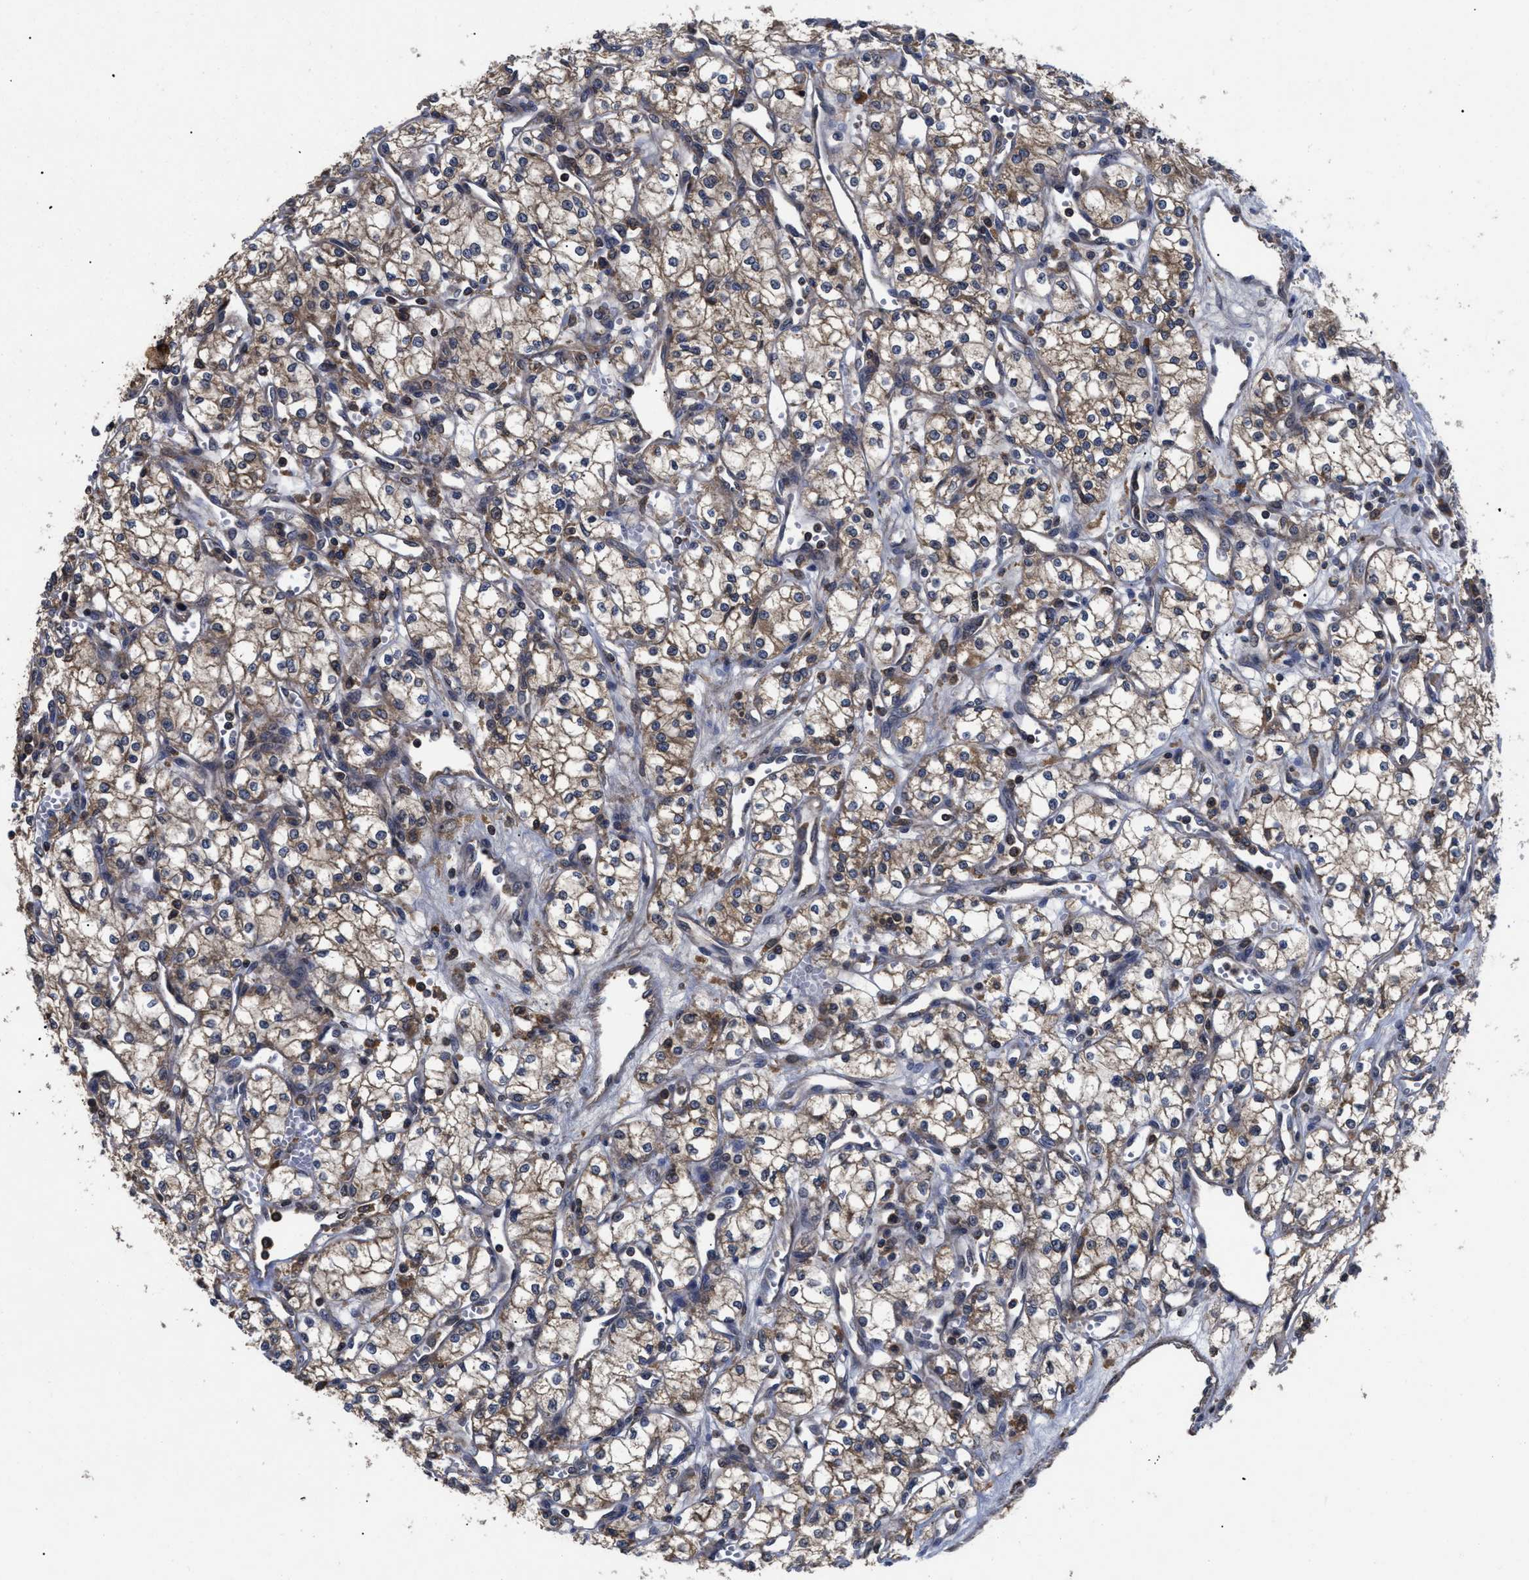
{"staining": {"intensity": "weak", "quantity": "25%-75%", "location": "cytoplasmic/membranous"}, "tissue": "renal cancer", "cell_type": "Tumor cells", "image_type": "cancer", "snomed": [{"axis": "morphology", "description": "Adenocarcinoma, NOS"}, {"axis": "topography", "description": "Kidney"}], "caption": "Renal cancer stained with immunohistochemistry exhibits weak cytoplasmic/membranous expression in about 25%-75% of tumor cells. Nuclei are stained in blue.", "gene": "LRRC3", "patient": {"sex": "male", "age": 59}}